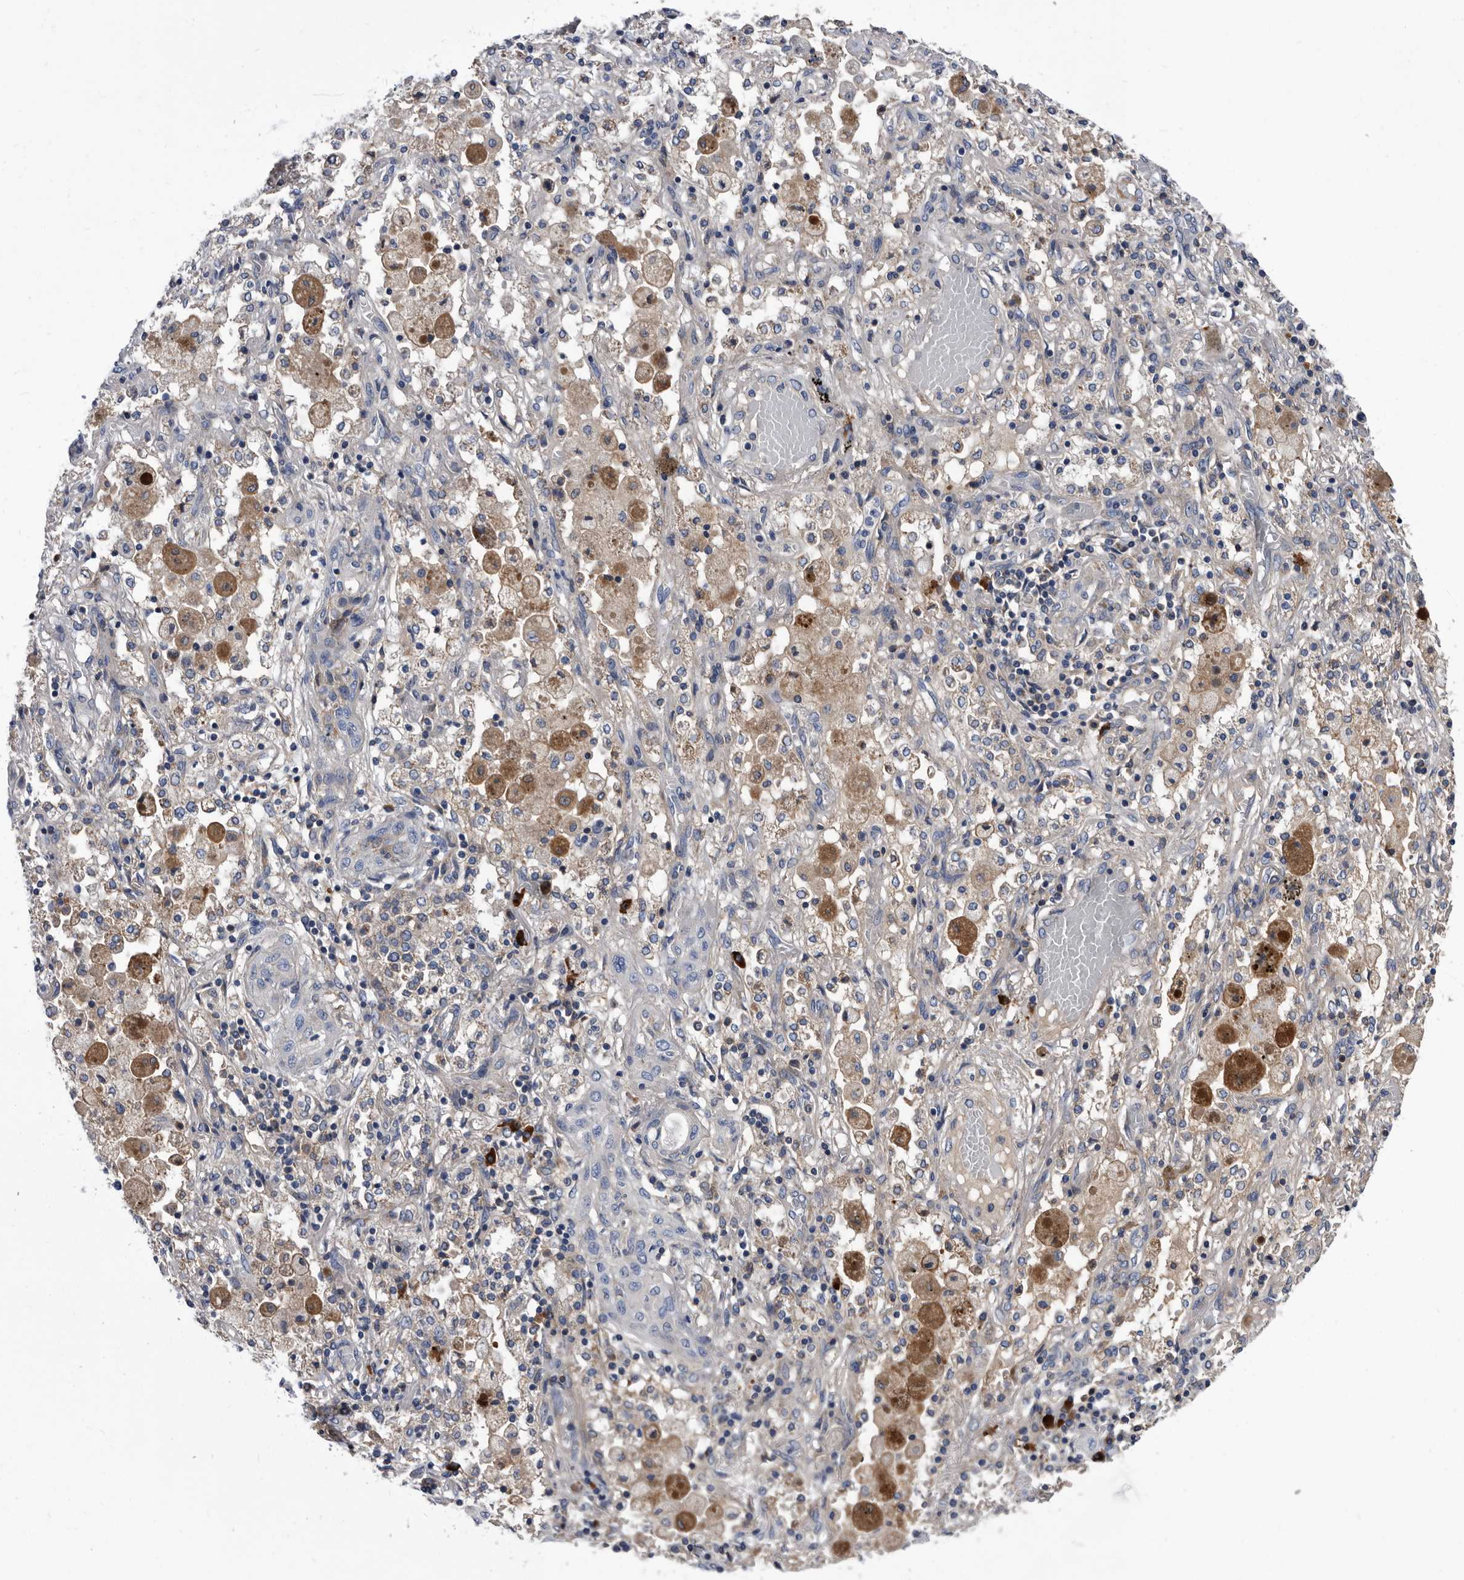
{"staining": {"intensity": "negative", "quantity": "none", "location": "none"}, "tissue": "lung cancer", "cell_type": "Tumor cells", "image_type": "cancer", "snomed": [{"axis": "morphology", "description": "Squamous cell carcinoma, NOS"}, {"axis": "topography", "description": "Lung"}], "caption": "IHC image of human lung cancer (squamous cell carcinoma) stained for a protein (brown), which displays no expression in tumor cells.", "gene": "DTNBP1", "patient": {"sex": "female", "age": 47}}